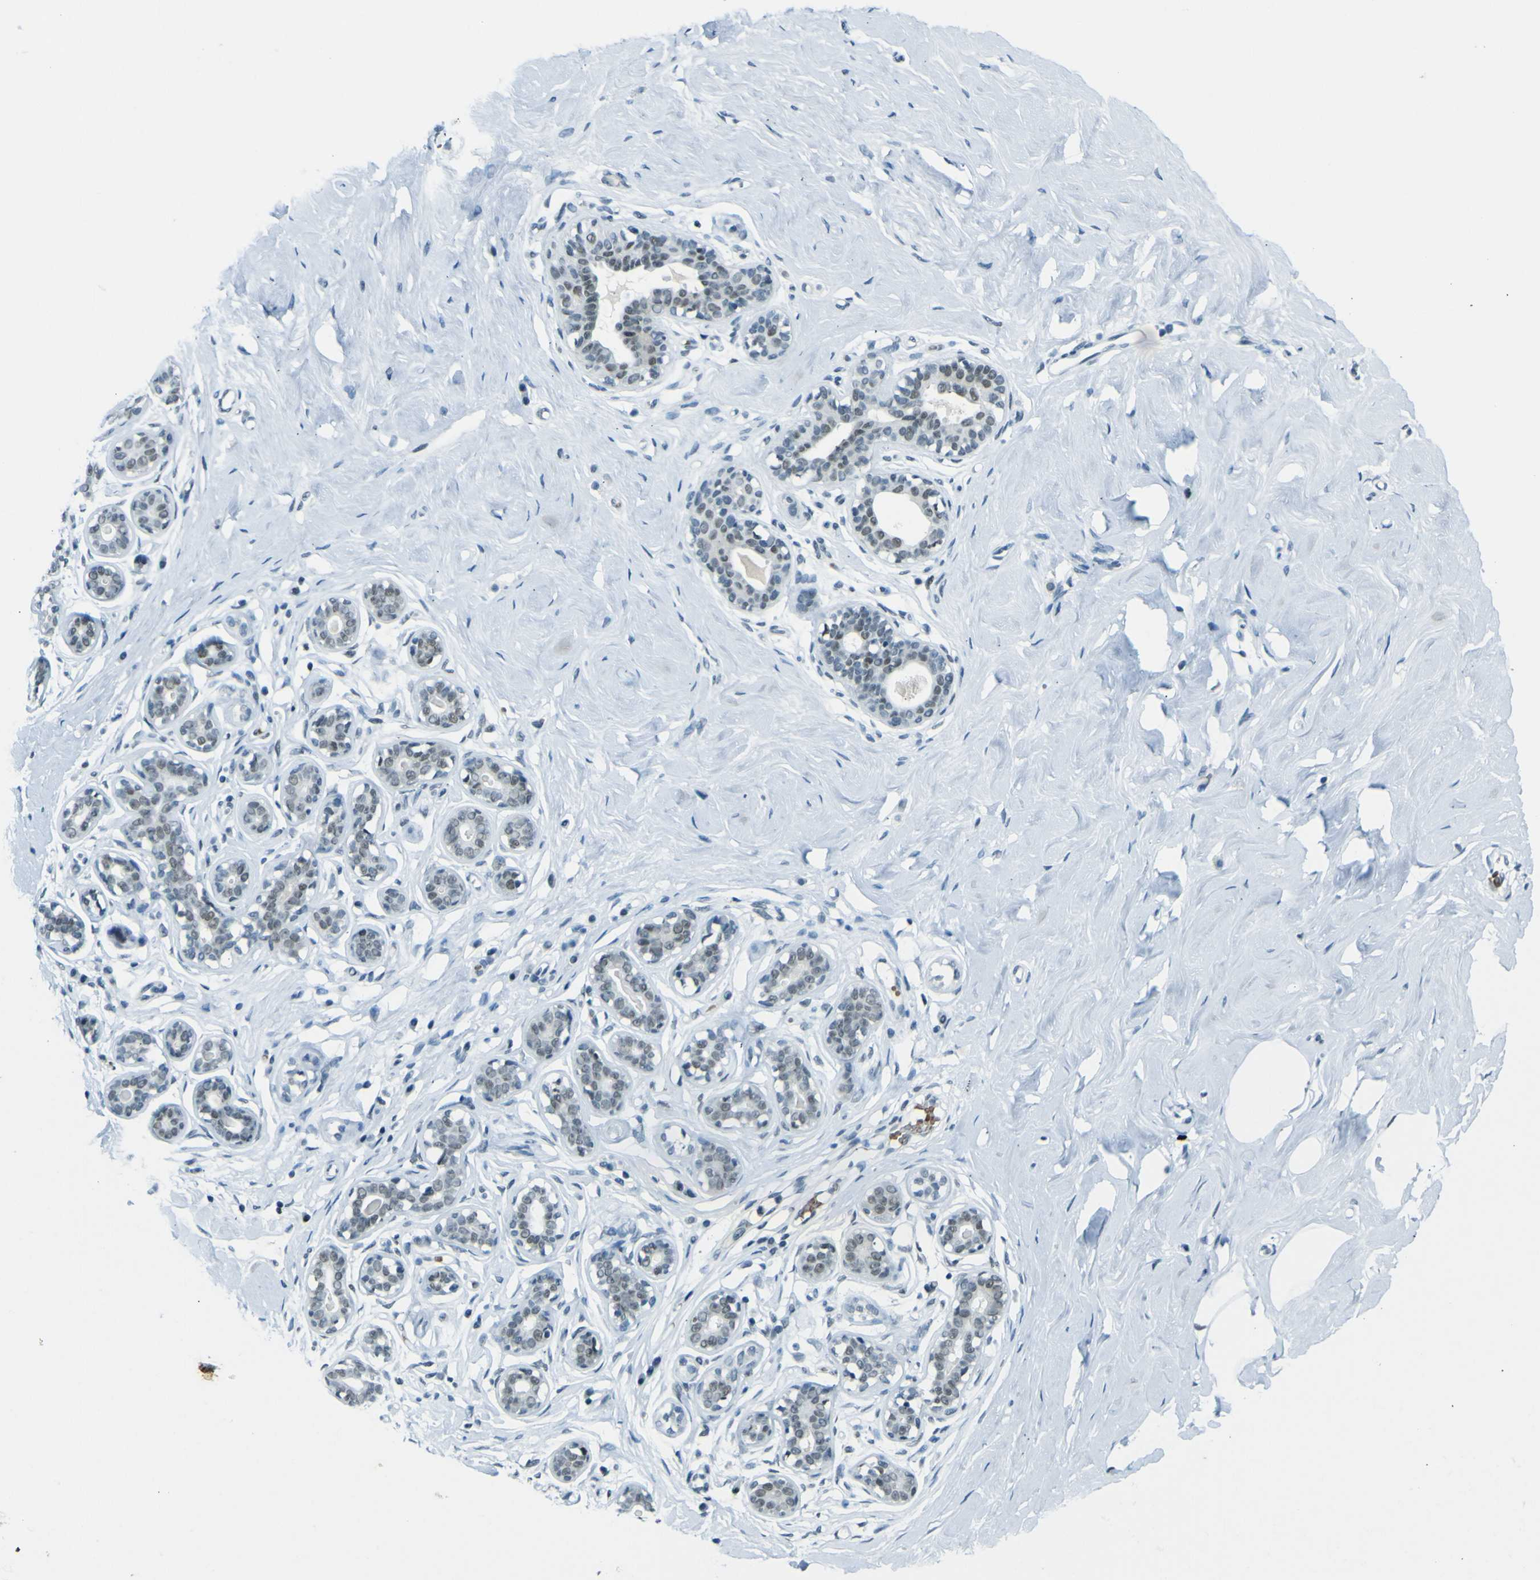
{"staining": {"intensity": "negative", "quantity": "none", "location": "none"}, "tissue": "breast", "cell_type": "Adipocytes", "image_type": "normal", "snomed": [{"axis": "morphology", "description": "Normal tissue, NOS"}, {"axis": "topography", "description": "Breast"}], "caption": "High power microscopy photomicrograph of an immunohistochemistry (IHC) image of benign breast, revealing no significant staining in adipocytes.", "gene": "CEBPG", "patient": {"sex": "female", "age": 23}}